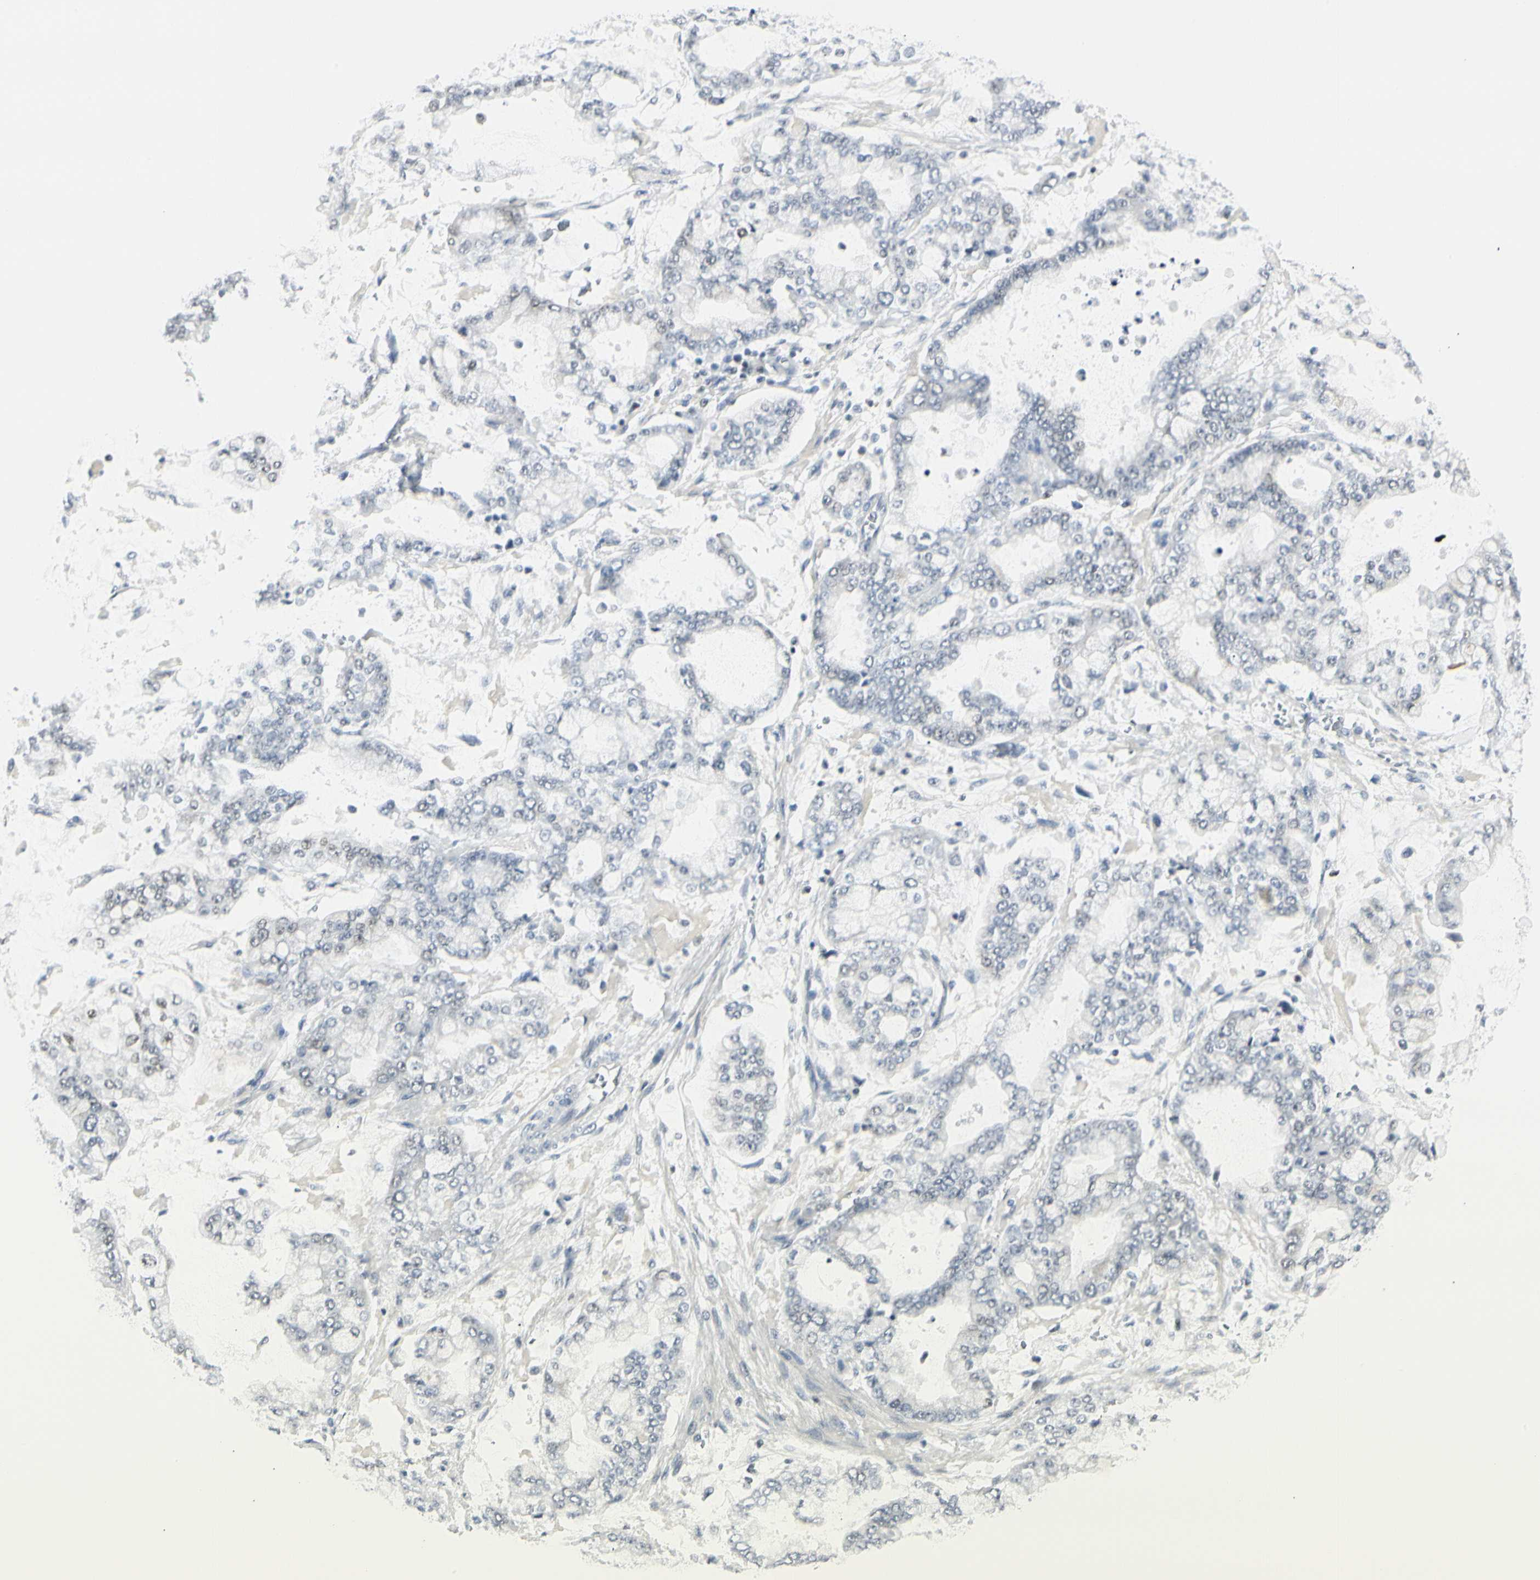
{"staining": {"intensity": "weak", "quantity": "<25%", "location": "nuclear"}, "tissue": "stomach cancer", "cell_type": "Tumor cells", "image_type": "cancer", "snomed": [{"axis": "morphology", "description": "Normal tissue, NOS"}, {"axis": "morphology", "description": "Adenocarcinoma, NOS"}, {"axis": "topography", "description": "Stomach, upper"}, {"axis": "topography", "description": "Stomach"}], "caption": "A histopathology image of stomach cancer (adenocarcinoma) stained for a protein shows no brown staining in tumor cells.", "gene": "ZBTB7B", "patient": {"sex": "male", "age": 76}}